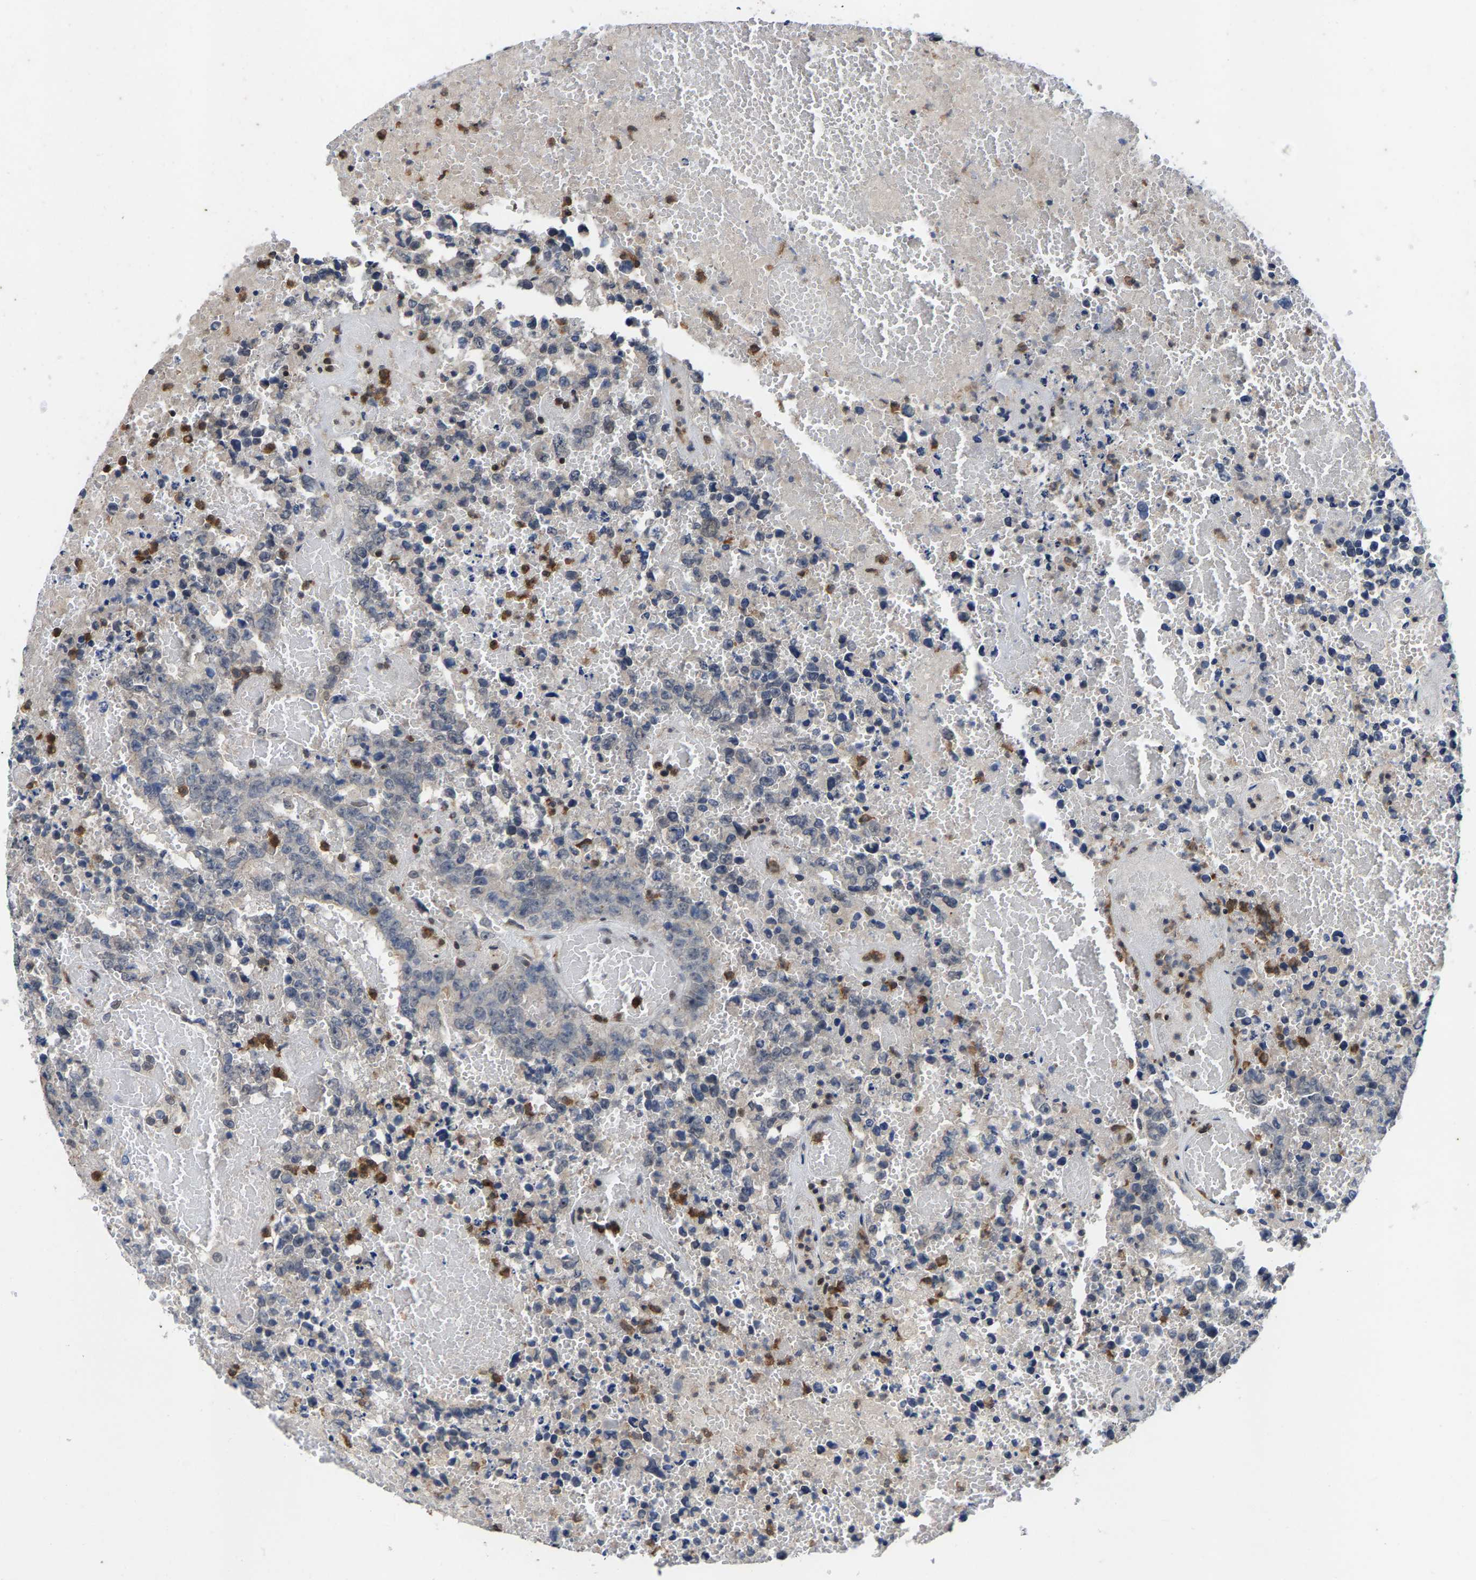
{"staining": {"intensity": "negative", "quantity": "none", "location": "none"}, "tissue": "testis cancer", "cell_type": "Tumor cells", "image_type": "cancer", "snomed": [{"axis": "morphology", "description": "Carcinoma, Embryonal, NOS"}, {"axis": "topography", "description": "Testis"}], "caption": "High power microscopy photomicrograph of an immunohistochemistry (IHC) photomicrograph of testis cancer (embryonal carcinoma), revealing no significant staining in tumor cells.", "gene": "FGD3", "patient": {"sex": "male", "age": 25}}